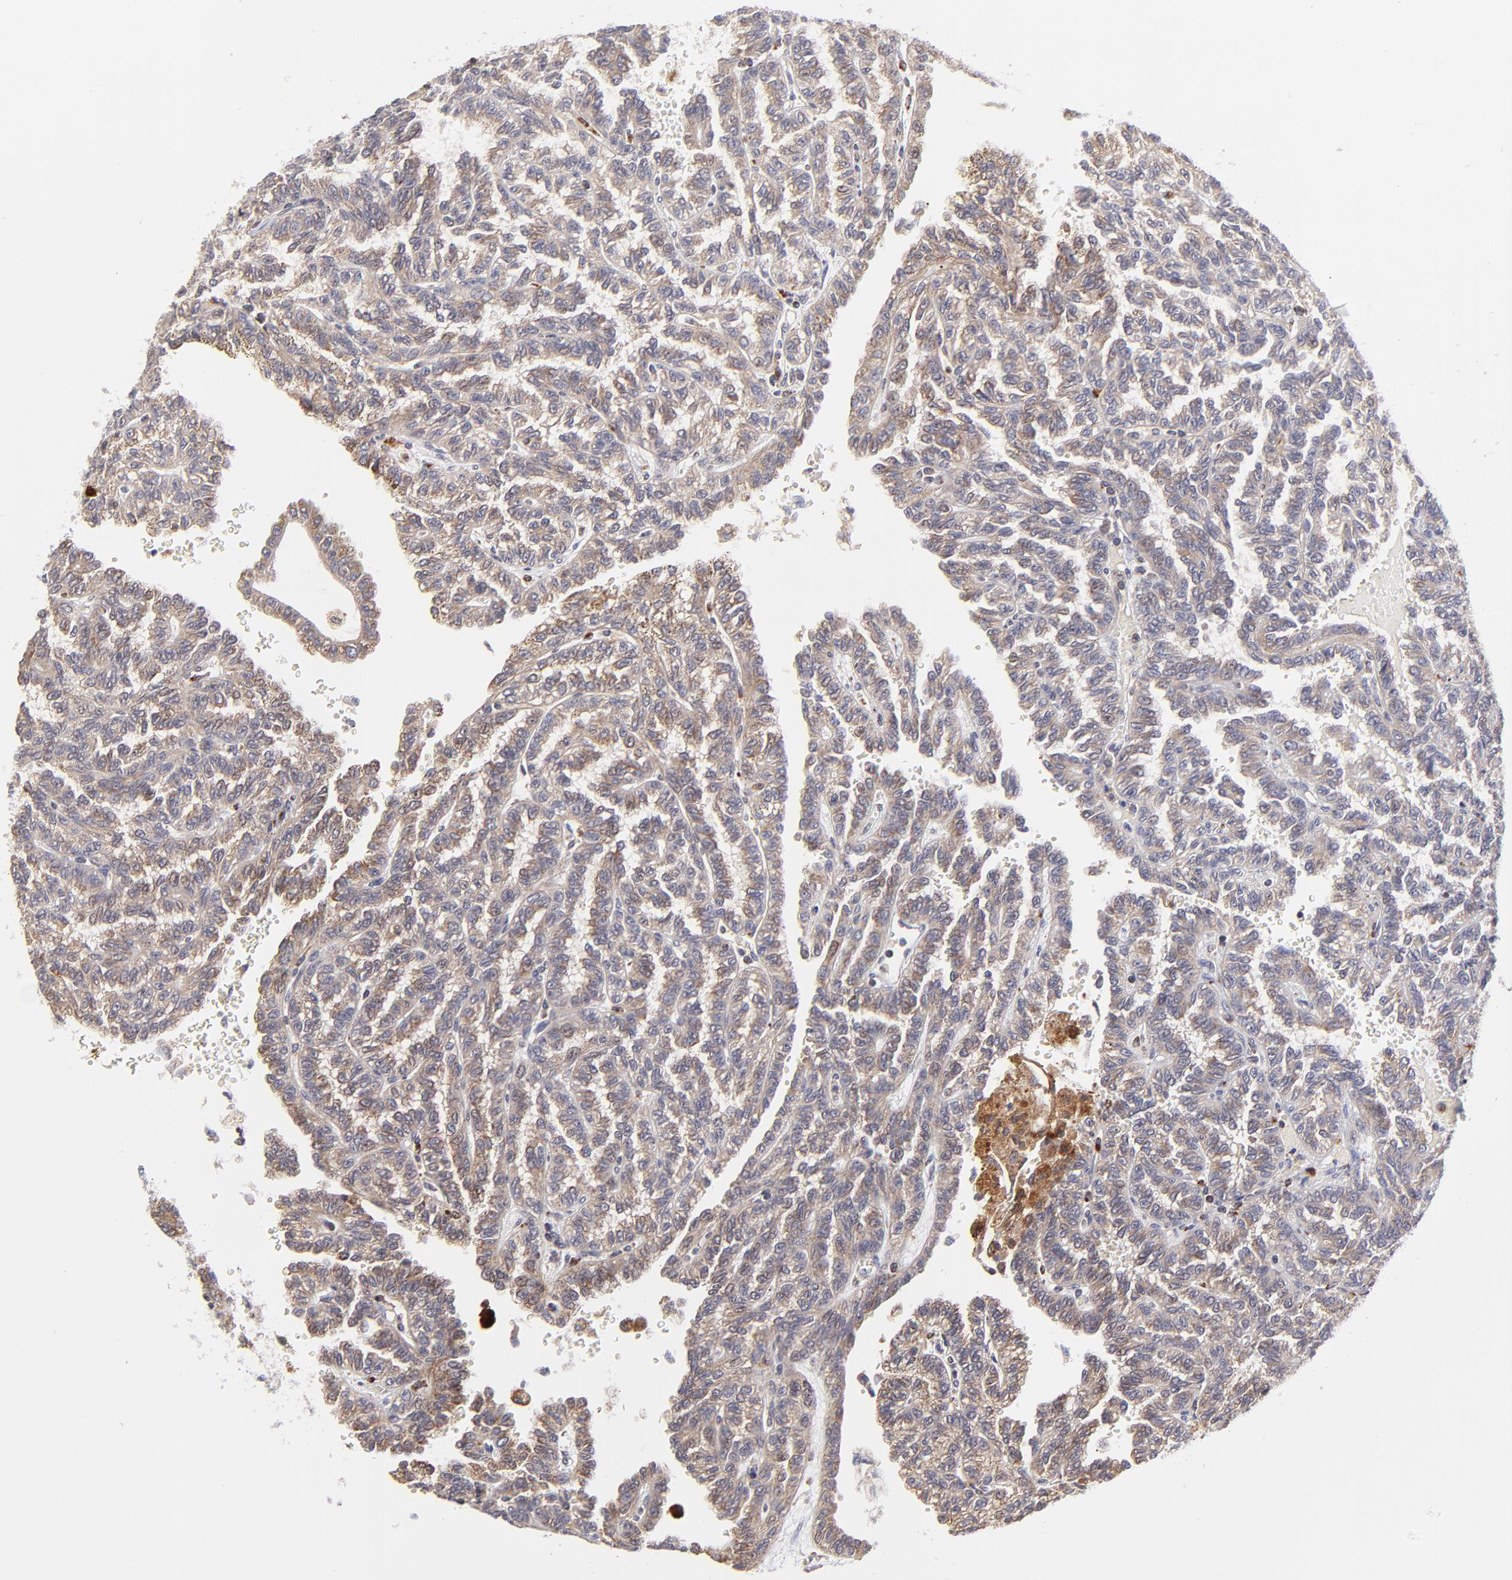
{"staining": {"intensity": "weak", "quantity": "25%-75%", "location": "cytoplasmic/membranous"}, "tissue": "renal cancer", "cell_type": "Tumor cells", "image_type": "cancer", "snomed": [{"axis": "morphology", "description": "Inflammation, NOS"}, {"axis": "morphology", "description": "Adenocarcinoma, NOS"}, {"axis": "topography", "description": "Kidney"}], "caption": "Immunohistochemistry (DAB) staining of human renal adenocarcinoma exhibits weak cytoplasmic/membranous protein positivity in approximately 25%-75% of tumor cells. The staining is performed using DAB (3,3'-diaminobenzidine) brown chromogen to label protein expression. The nuclei are counter-stained blue using hematoxylin.", "gene": "MAP2K7", "patient": {"sex": "male", "age": 68}}